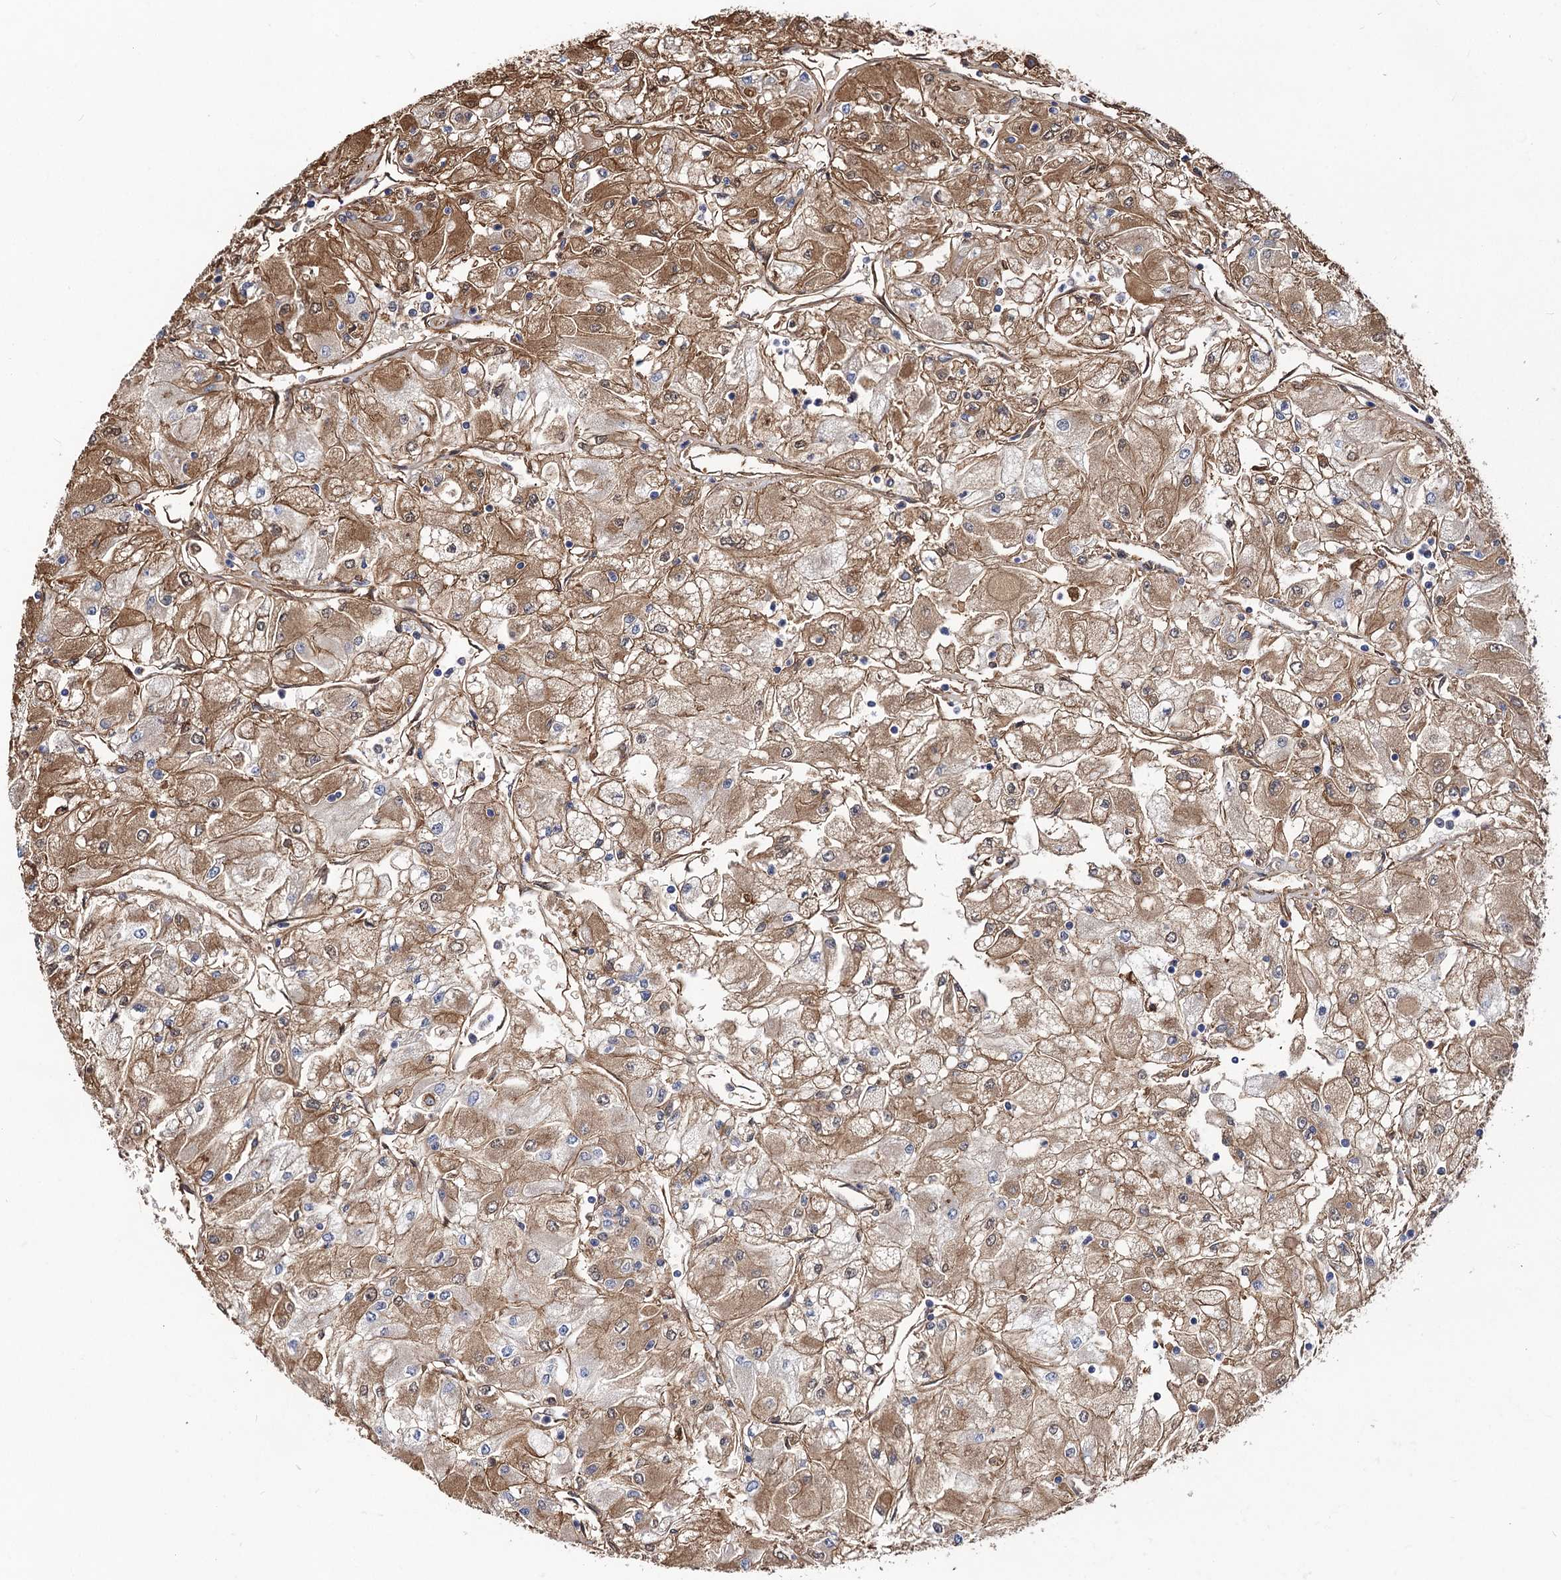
{"staining": {"intensity": "moderate", "quantity": ">75%", "location": "cytoplasmic/membranous"}, "tissue": "renal cancer", "cell_type": "Tumor cells", "image_type": "cancer", "snomed": [{"axis": "morphology", "description": "Adenocarcinoma, NOS"}, {"axis": "topography", "description": "Kidney"}], "caption": "Protein expression analysis of renal adenocarcinoma exhibits moderate cytoplasmic/membranous expression in approximately >75% of tumor cells.", "gene": "CIP2A", "patient": {"sex": "male", "age": 80}}